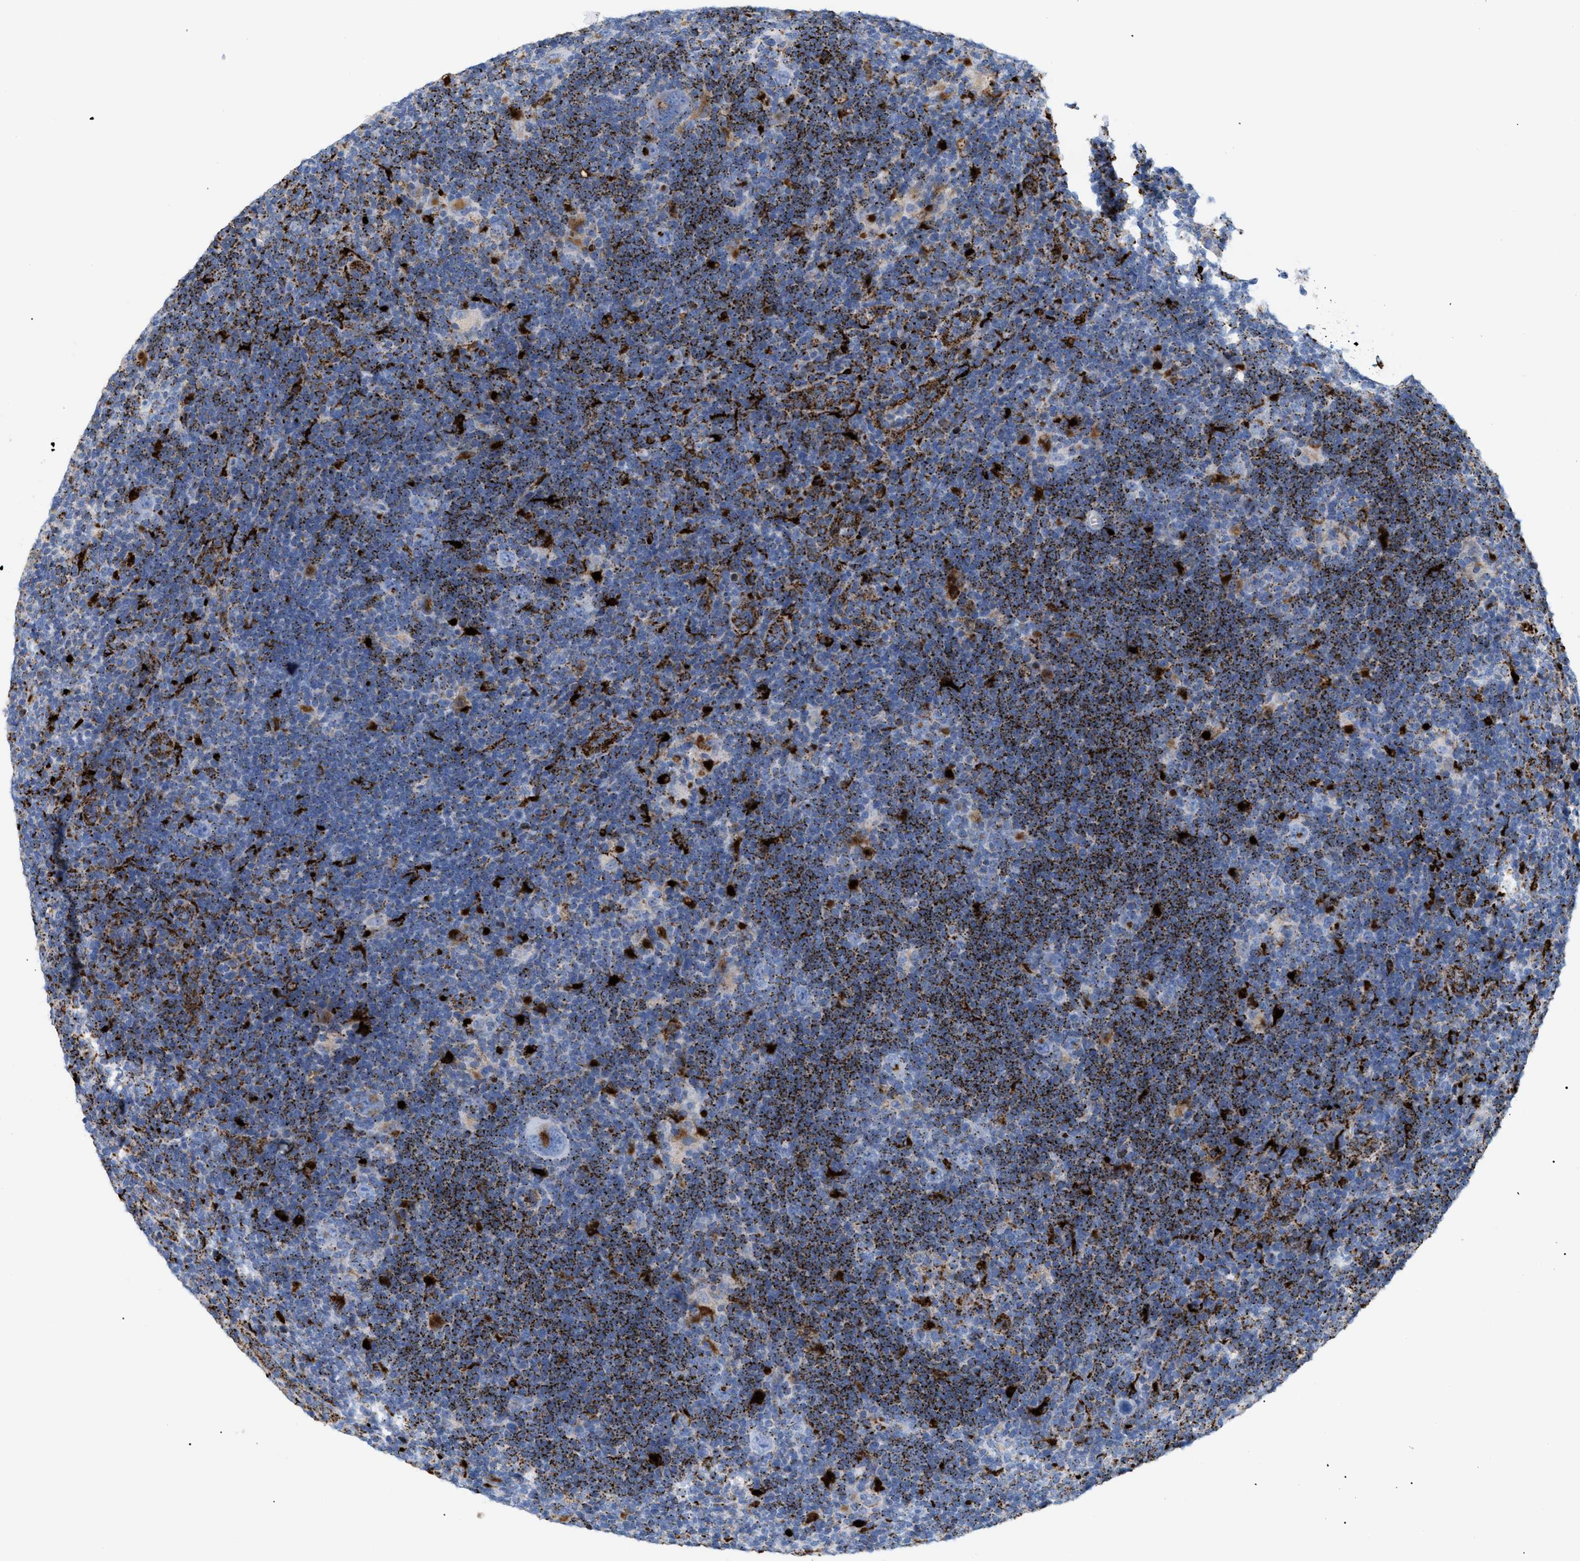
{"staining": {"intensity": "moderate", "quantity": "<25%", "location": "cytoplasmic/membranous"}, "tissue": "lymphoma", "cell_type": "Tumor cells", "image_type": "cancer", "snomed": [{"axis": "morphology", "description": "Hodgkin's disease, NOS"}, {"axis": "topography", "description": "Lymph node"}], "caption": "Brown immunohistochemical staining in lymphoma demonstrates moderate cytoplasmic/membranous staining in about <25% of tumor cells.", "gene": "DRAM2", "patient": {"sex": "female", "age": 57}}